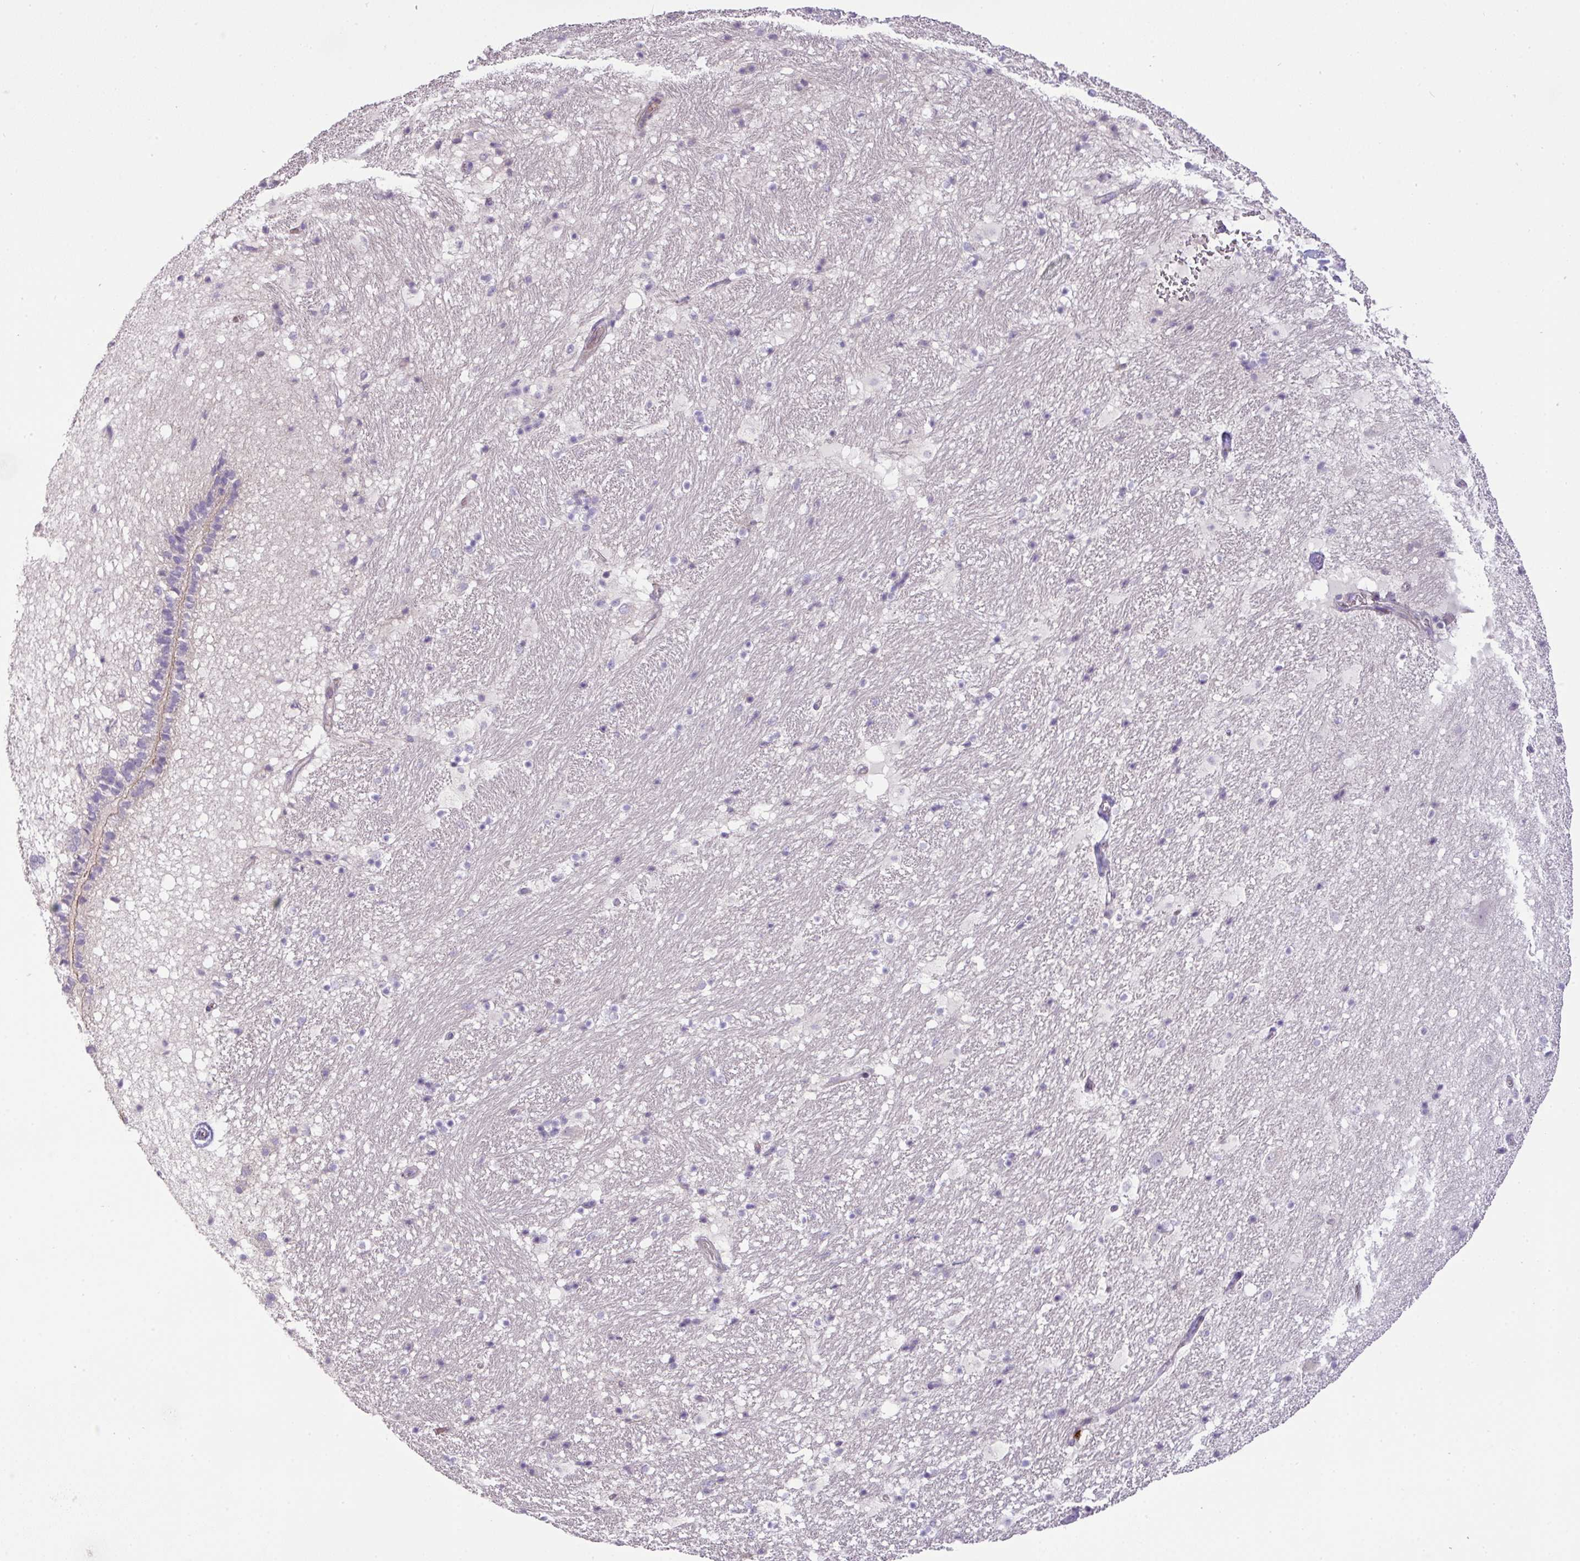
{"staining": {"intensity": "negative", "quantity": "none", "location": "none"}, "tissue": "hippocampus", "cell_type": "Glial cells", "image_type": "normal", "snomed": [{"axis": "morphology", "description": "Normal tissue, NOS"}, {"axis": "topography", "description": "Hippocampus"}], "caption": "The IHC histopathology image has no significant expression in glial cells of hippocampus. (DAB immunohistochemistry (IHC), high magnification).", "gene": "PIK3R5", "patient": {"sex": "male", "age": 37}}